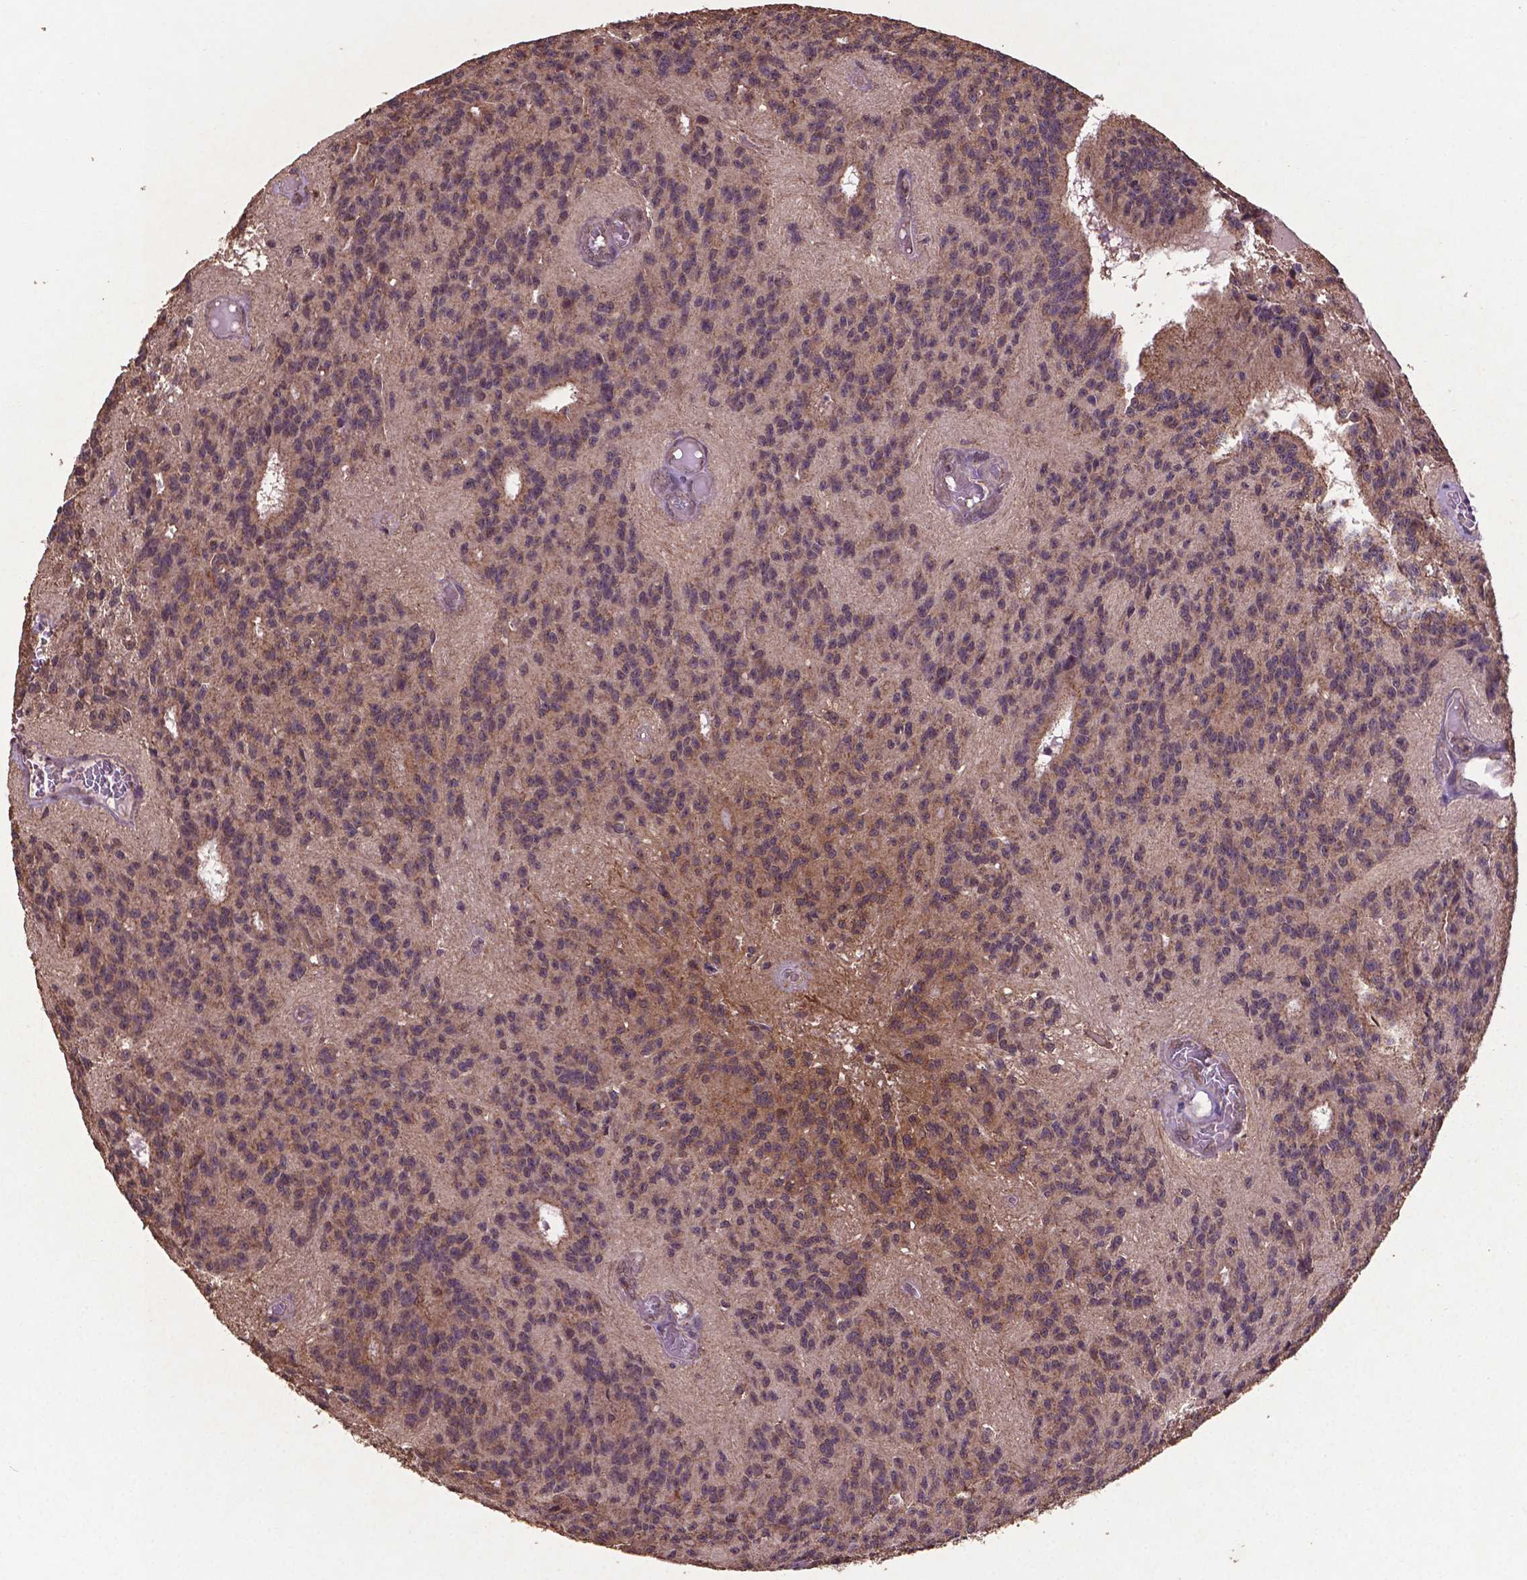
{"staining": {"intensity": "moderate", "quantity": ">75%", "location": "cytoplasmic/membranous,nuclear"}, "tissue": "glioma", "cell_type": "Tumor cells", "image_type": "cancer", "snomed": [{"axis": "morphology", "description": "Glioma, malignant, Low grade"}, {"axis": "topography", "description": "Brain"}], "caption": "This is a histology image of immunohistochemistry (IHC) staining of glioma, which shows moderate positivity in the cytoplasmic/membranous and nuclear of tumor cells.", "gene": "DCAF1", "patient": {"sex": "male", "age": 31}}